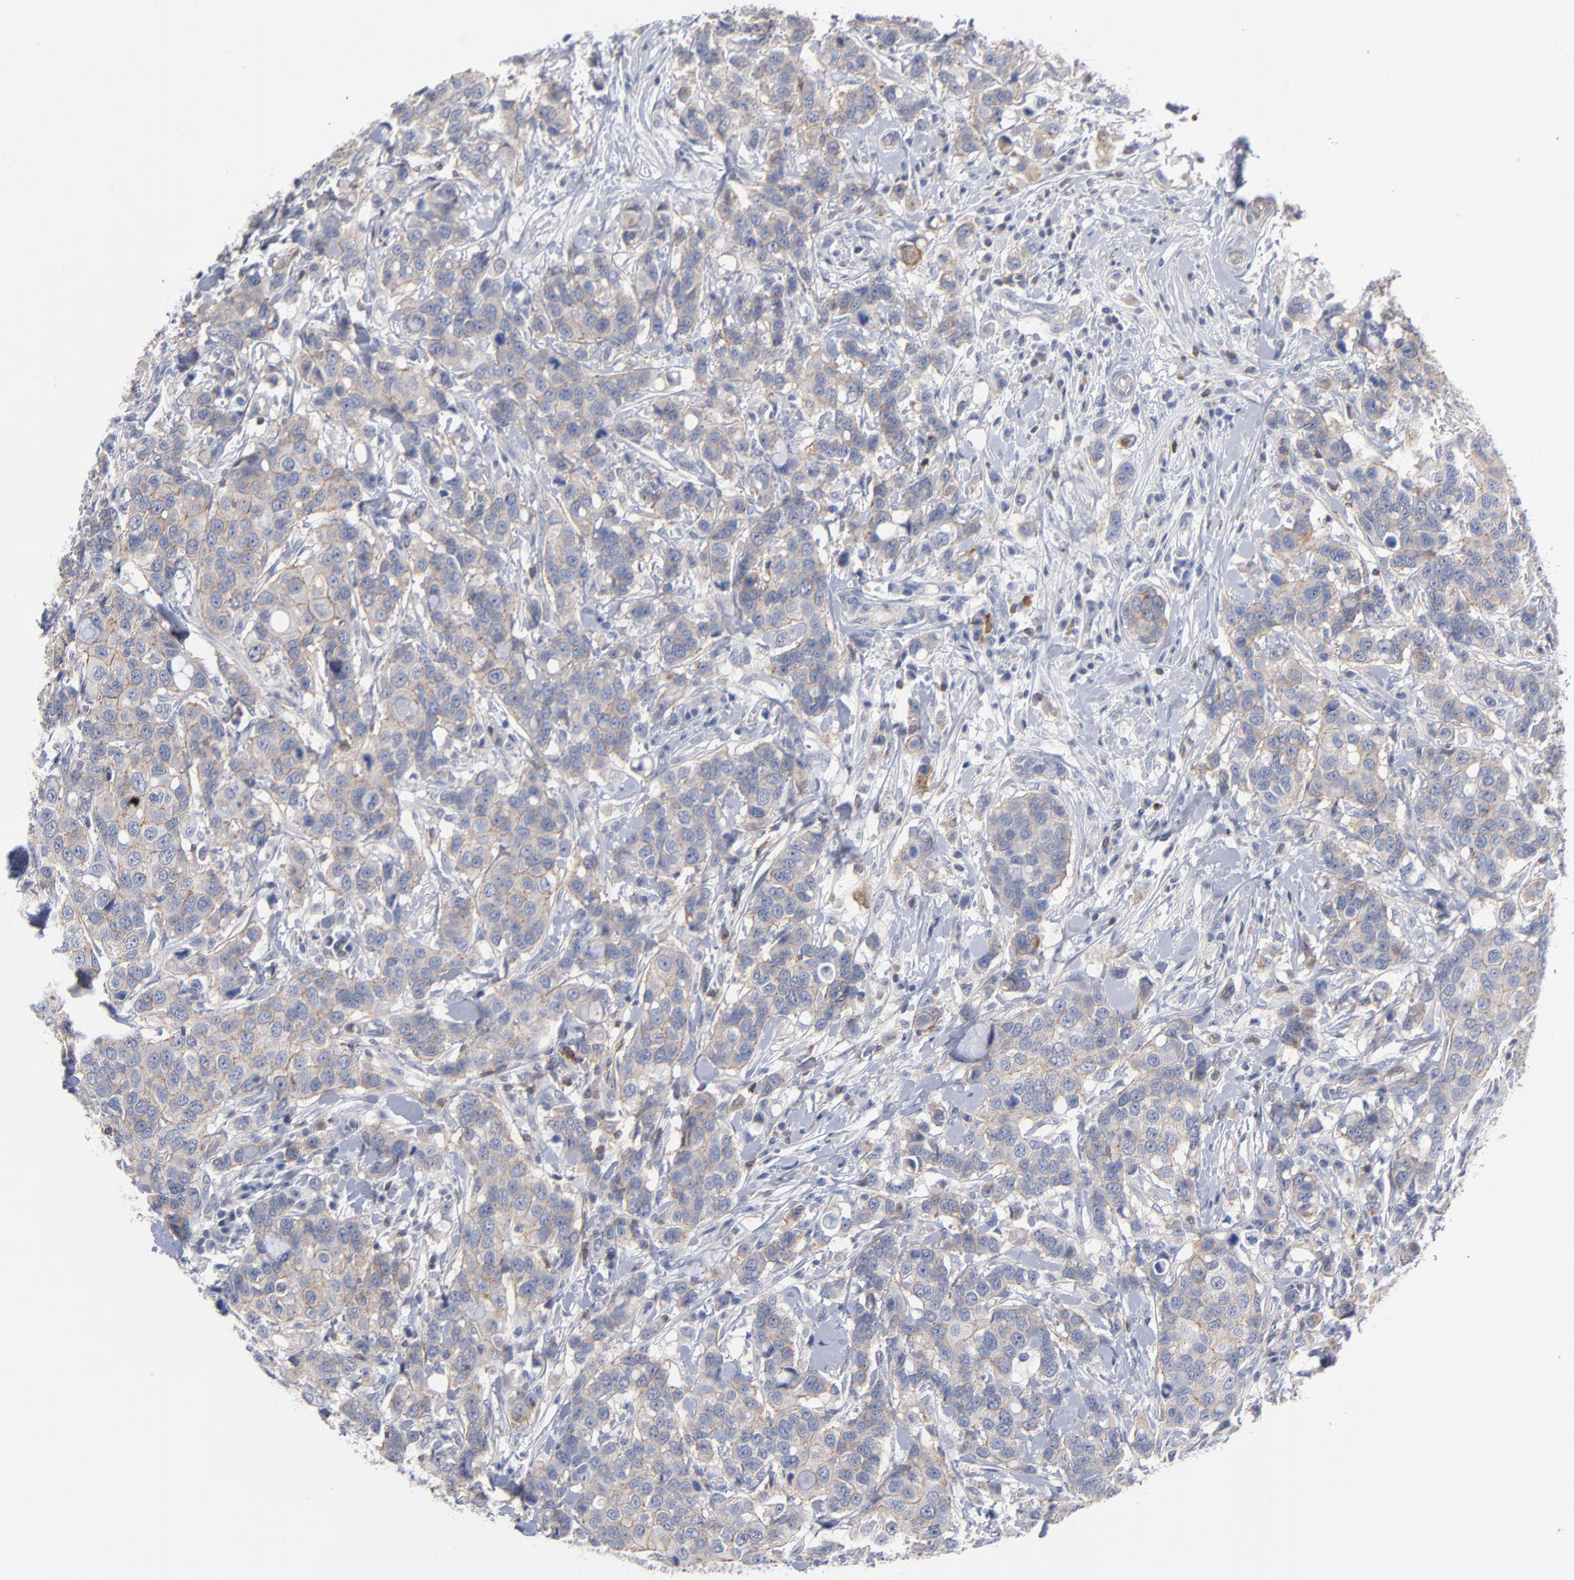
{"staining": {"intensity": "weak", "quantity": ">75%", "location": "cytoplasmic/membranous"}, "tissue": "breast cancer", "cell_type": "Tumor cells", "image_type": "cancer", "snomed": [{"axis": "morphology", "description": "Duct carcinoma"}, {"axis": "topography", "description": "Breast"}], "caption": "An immunohistochemistry image of tumor tissue is shown. Protein staining in brown highlights weak cytoplasmic/membranous positivity in infiltrating ductal carcinoma (breast) within tumor cells.", "gene": "PDLIM2", "patient": {"sex": "female", "age": 27}}